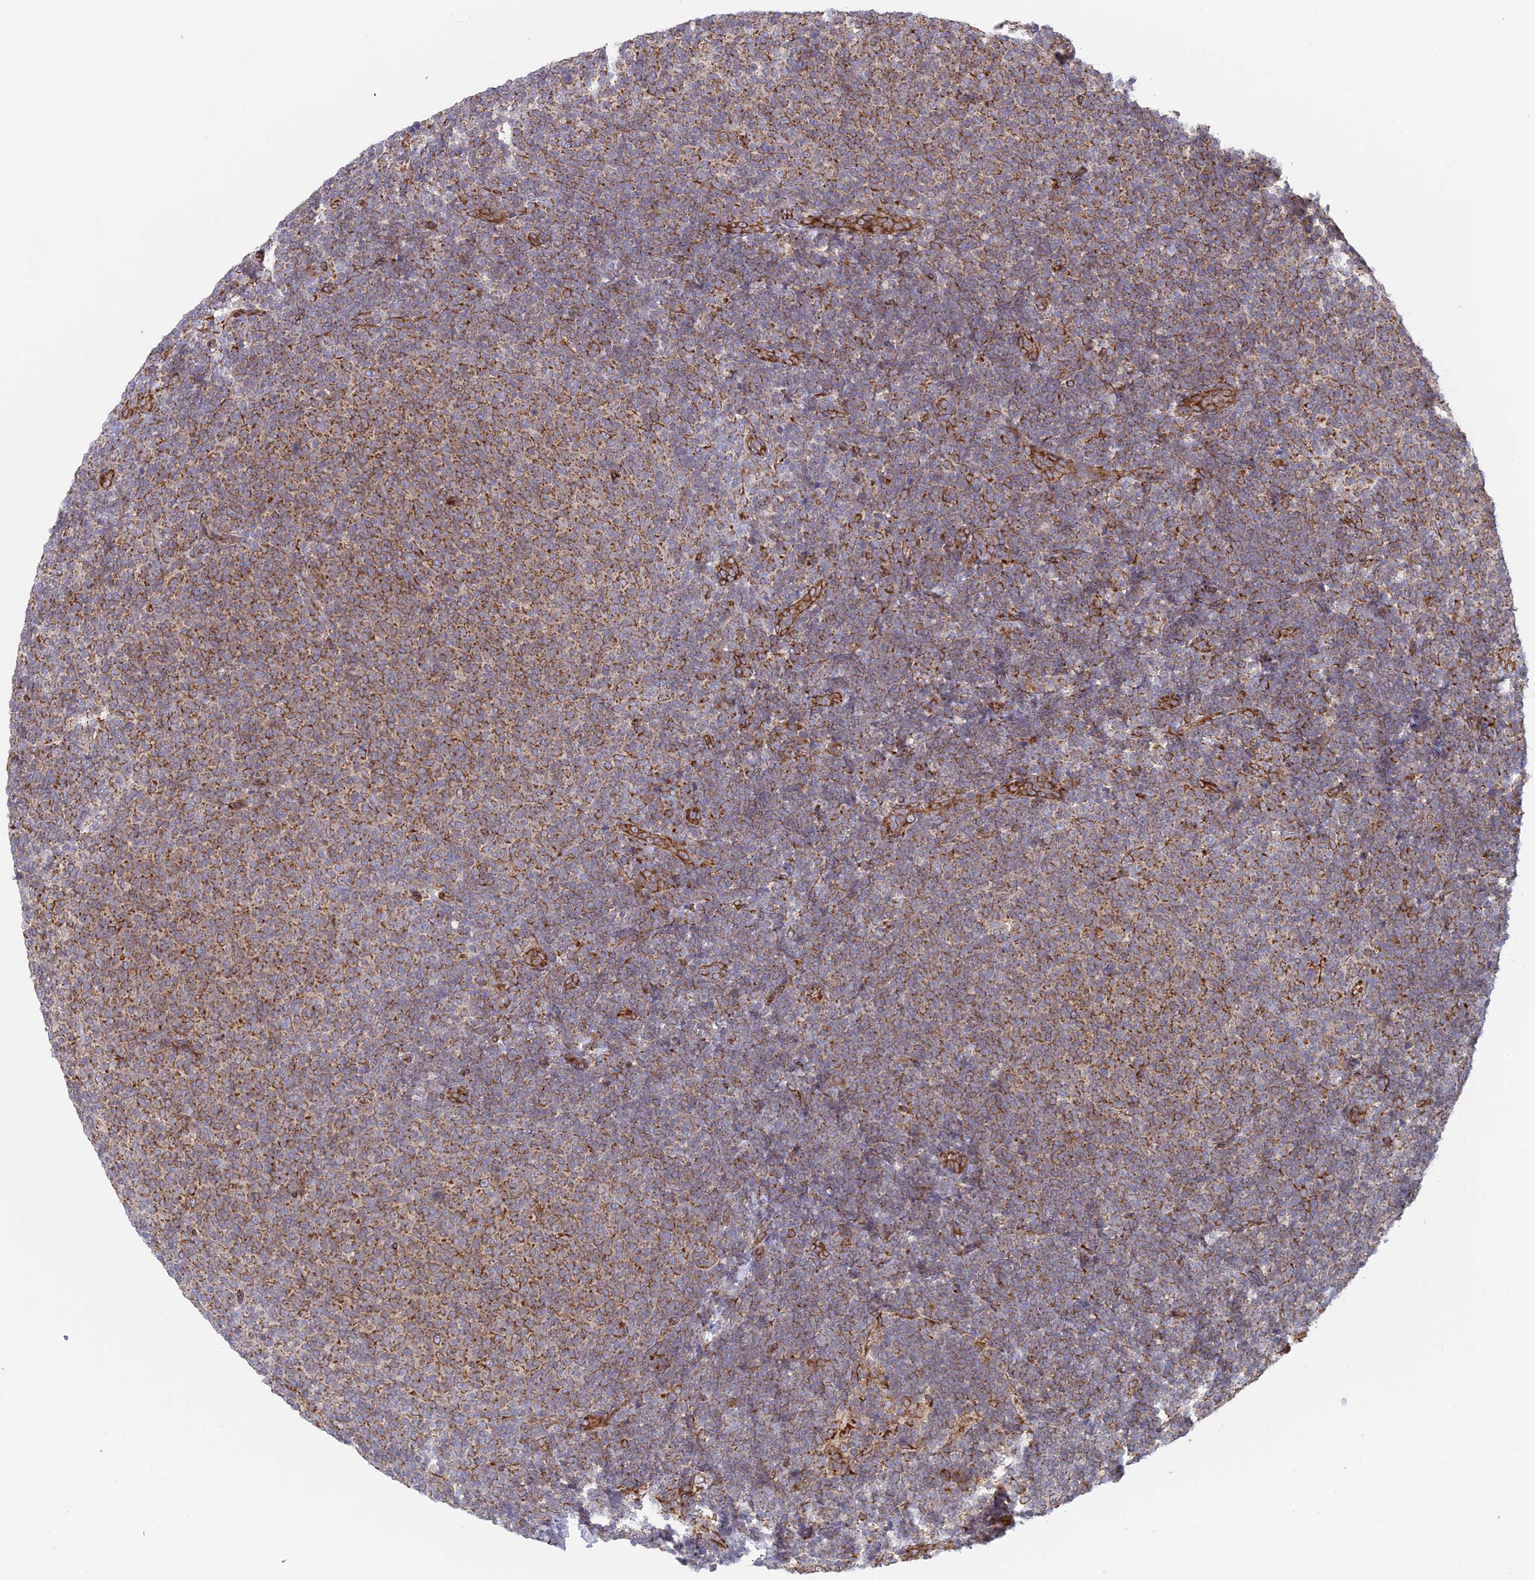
{"staining": {"intensity": "moderate", "quantity": "25%-75%", "location": "cytoplasmic/membranous"}, "tissue": "lymphoma", "cell_type": "Tumor cells", "image_type": "cancer", "snomed": [{"axis": "morphology", "description": "Malignant lymphoma, non-Hodgkin's type, Low grade"}, {"axis": "topography", "description": "Lymph node"}], "caption": "Immunohistochemistry (IHC) histopathology image of low-grade malignant lymphoma, non-Hodgkin's type stained for a protein (brown), which exhibits medium levels of moderate cytoplasmic/membranous staining in approximately 25%-75% of tumor cells.", "gene": "CCDC69", "patient": {"sex": "male", "age": 66}}